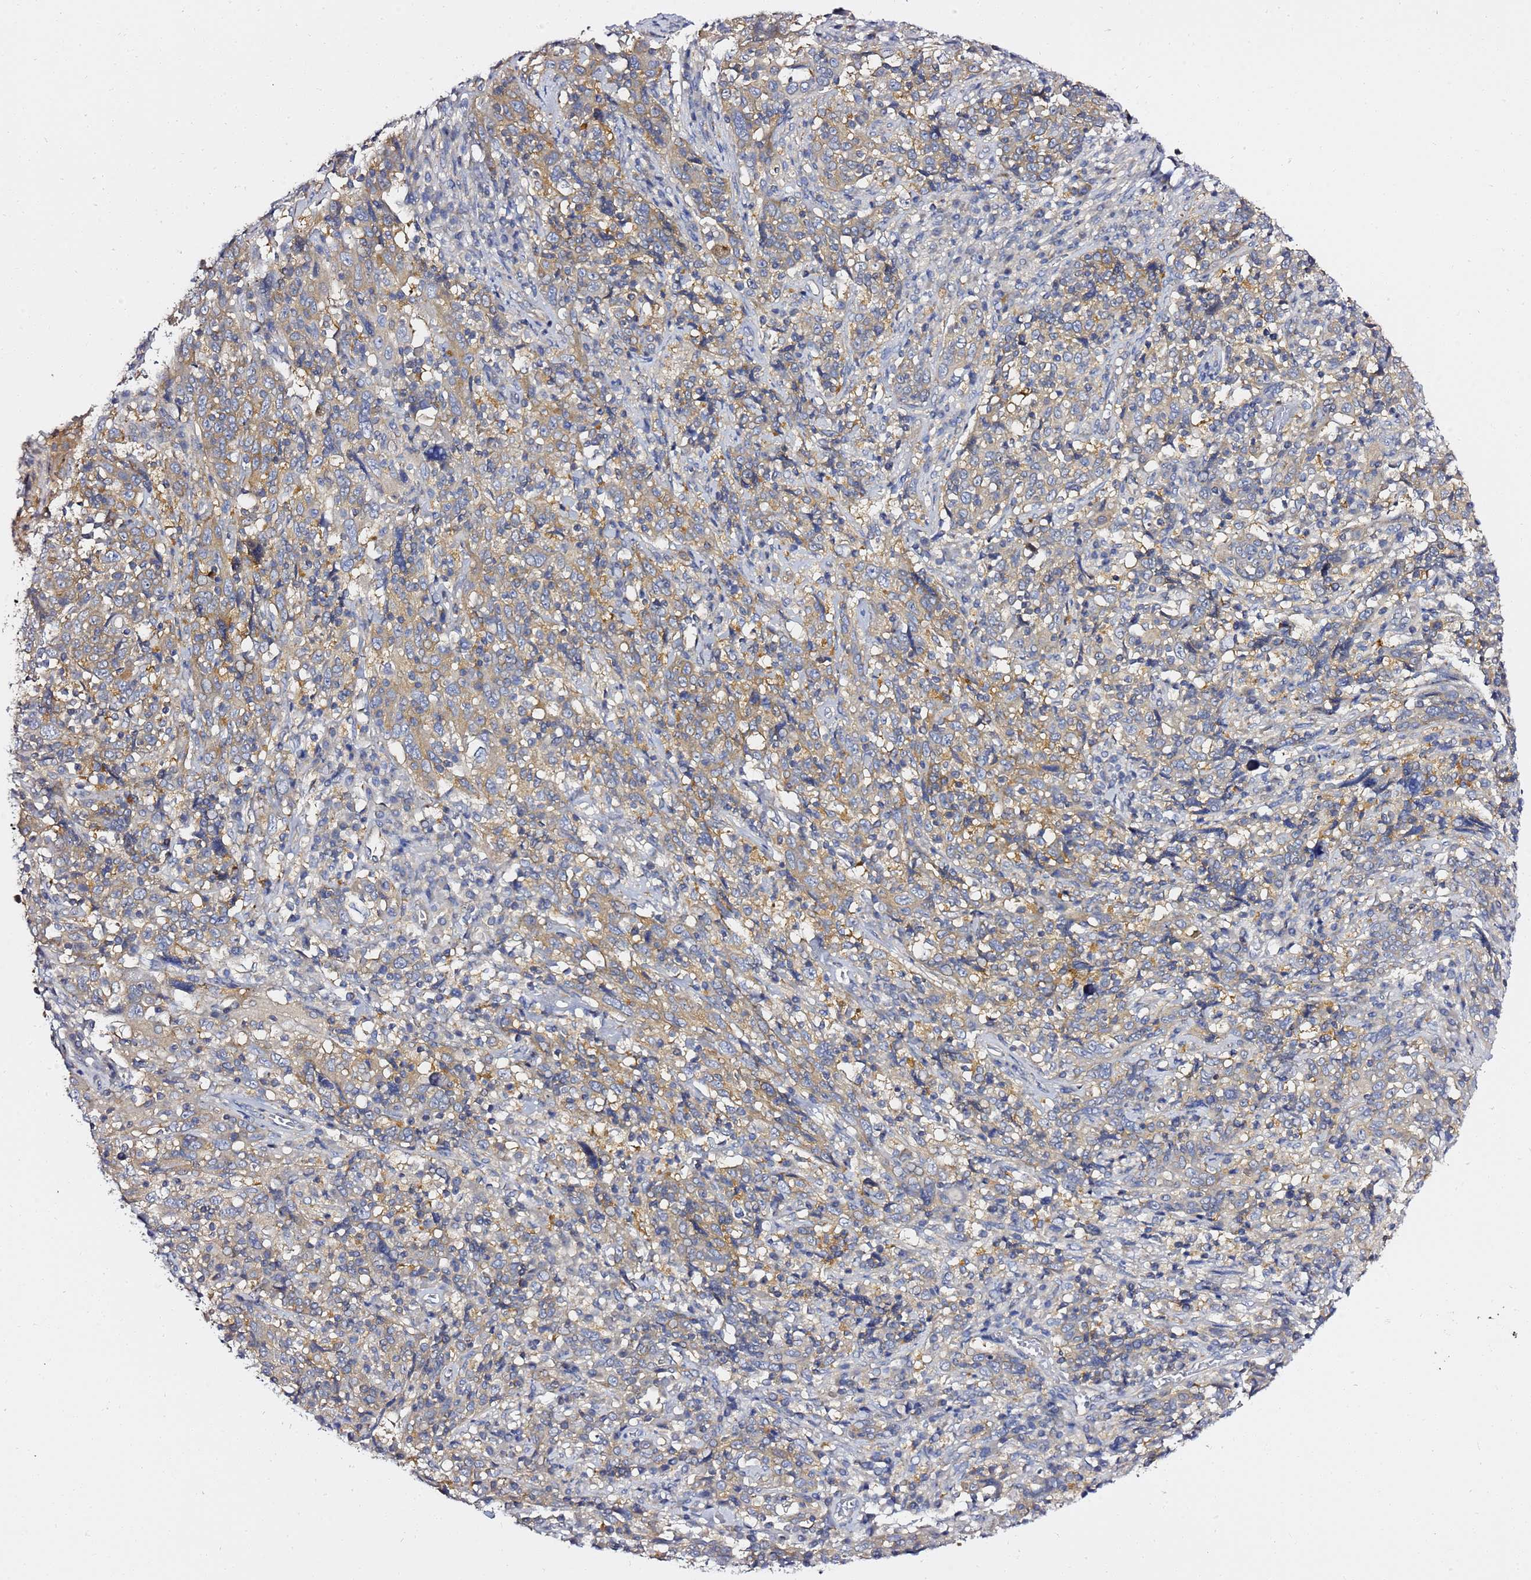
{"staining": {"intensity": "moderate", "quantity": ">75%", "location": "cytoplasmic/membranous"}, "tissue": "cervical cancer", "cell_type": "Tumor cells", "image_type": "cancer", "snomed": [{"axis": "morphology", "description": "Squamous cell carcinoma, NOS"}, {"axis": "topography", "description": "Cervix"}], "caption": "This micrograph displays IHC staining of cervical cancer (squamous cell carcinoma), with medium moderate cytoplasmic/membranous positivity in approximately >75% of tumor cells.", "gene": "LENG1", "patient": {"sex": "female", "age": 46}}